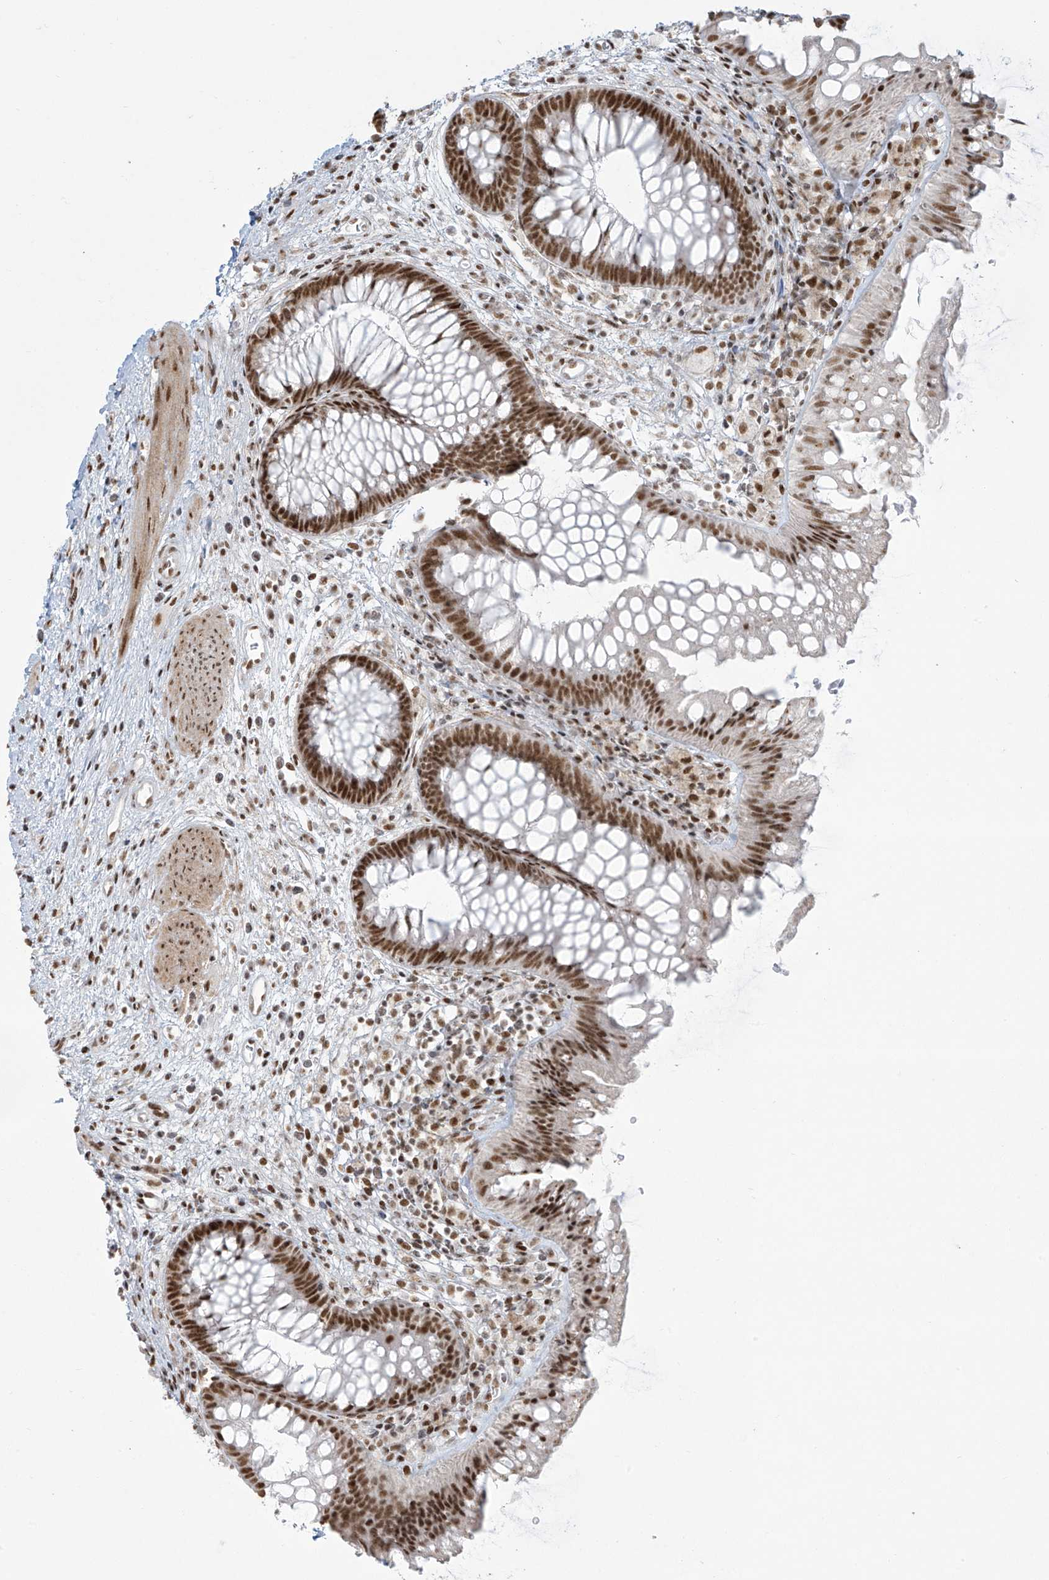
{"staining": {"intensity": "moderate", "quantity": ">75%", "location": "nuclear"}, "tissue": "colon", "cell_type": "Endothelial cells", "image_type": "normal", "snomed": [{"axis": "morphology", "description": "Normal tissue, NOS"}, {"axis": "topography", "description": "Colon"}], "caption": "Protein analysis of normal colon displays moderate nuclear expression in approximately >75% of endothelial cells.", "gene": "MS4A6A", "patient": {"sex": "female", "age": 62}}